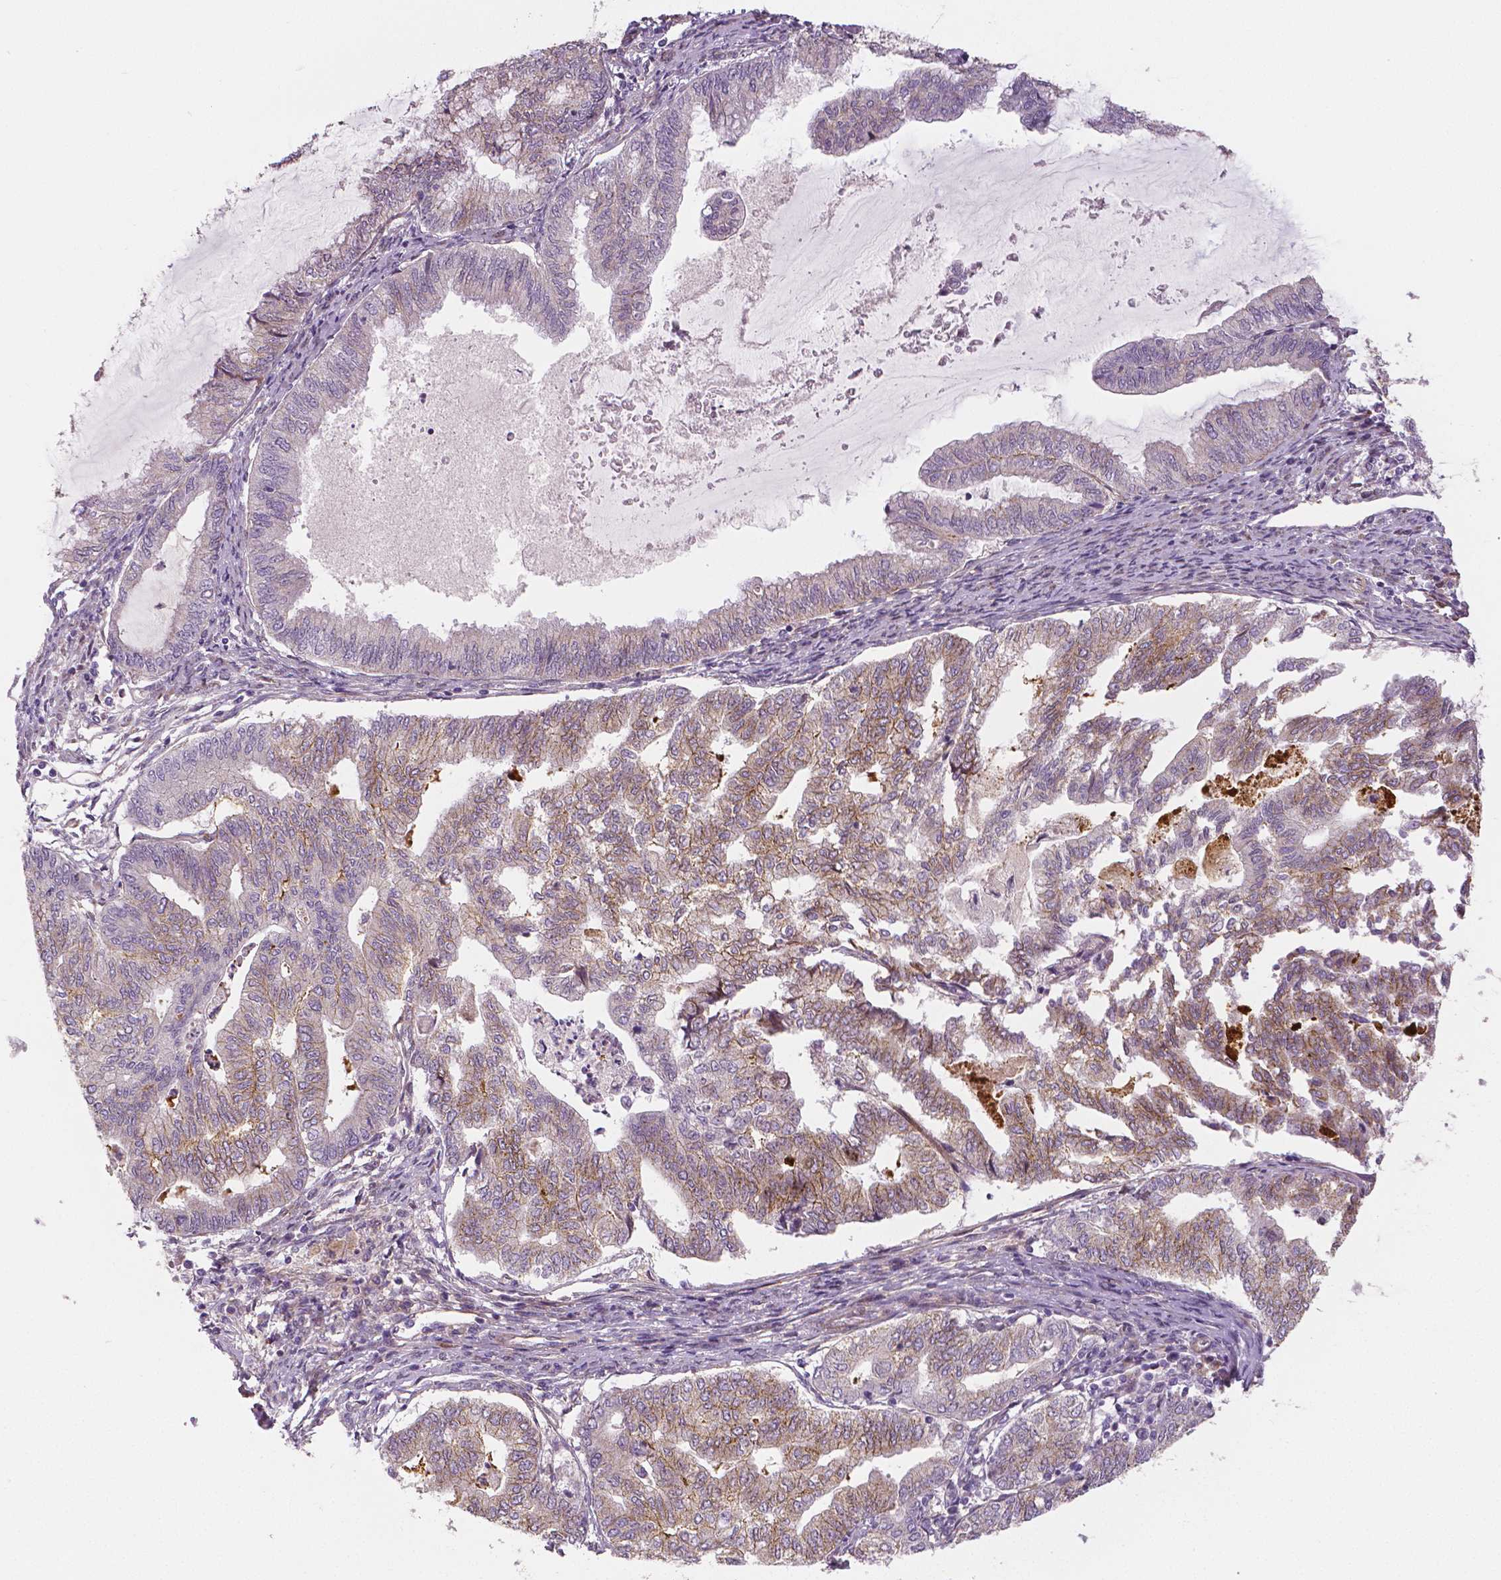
{"staining": {"intensity": "weak", "quantity": "25%-75%", "location": "cytoplasmic/membranous"}, "tissue": "endometrial cancer", "cell_type": "Tumor cells", "image_type": "cancer", "snomed": [{"axis": "morphology", "description": "Adenocarcinoma, NOS"}, {"axis": "topography", "description": "Endometrium"}], "caption": "DAB (3,3'-diaminobenzidine) immunohistochemical staining of human endometrial cancer (adenocarcinoma) shows weak cytoplasmic/membranous protein expression in about 25%-75% of tumor cells.", "gene": "FLT1", "patient": {"sex": "female", "age": 79}}